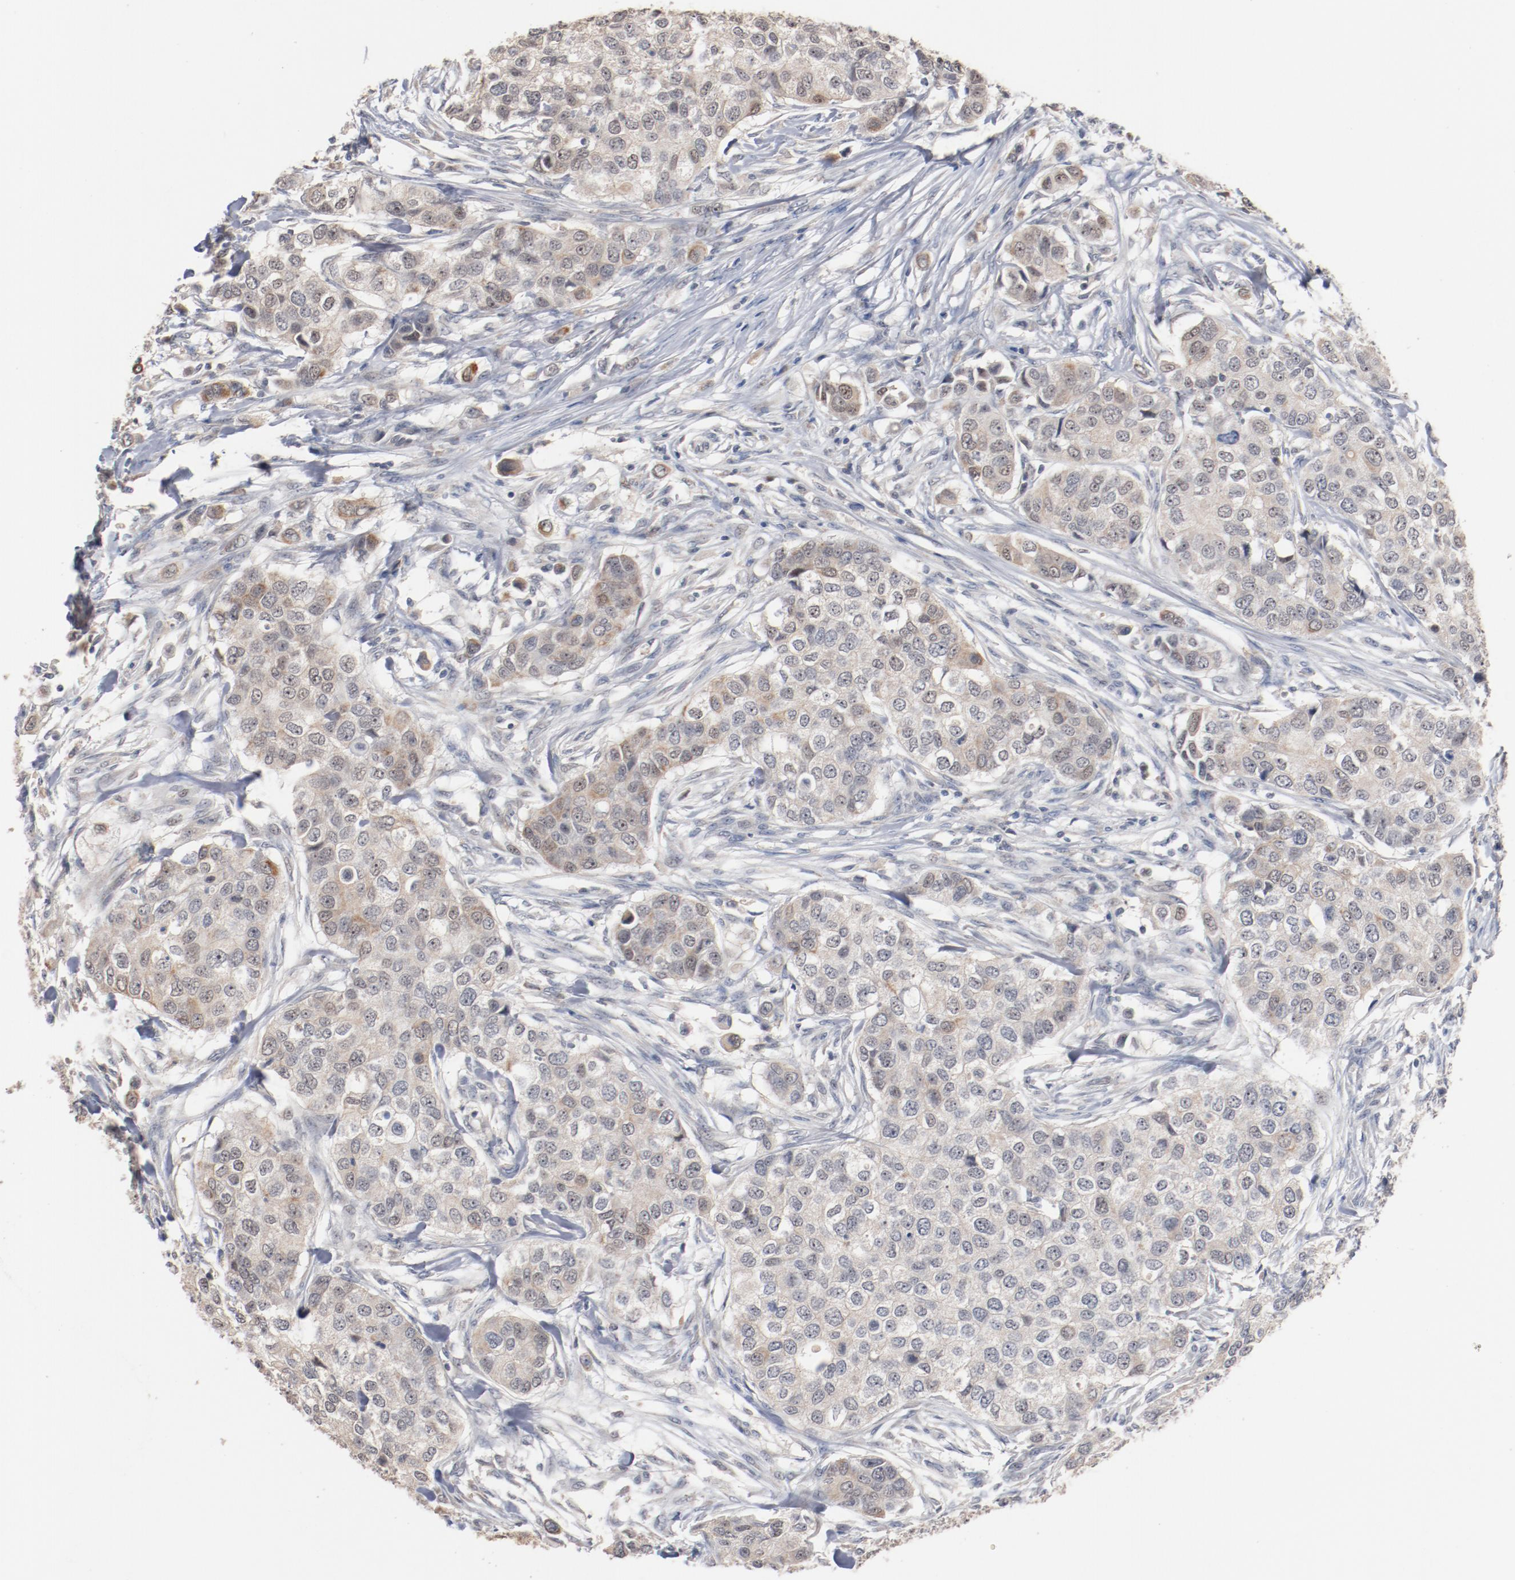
{"staining": {"intensity": "weak", "quantity": "<25%", "location": "cytoplasmic/membranous"}, "tissue": "breast cancer", "cell_type": "Tumor cells", "image_type": "cancer", "snomed": [{"axis": "morphology", "description": "Normal tissue, NOS"}, {"axis": "morphology", "description": "Duct carcinoma"}, {"axis": "topography", "description": "Breast"}], "caption": "Tumor cells are negative for protein expression in human infiltrating ductal carcinoma (breast).", "gene": "ERICH1", "patient": {"sex": "female", "age": 49}}